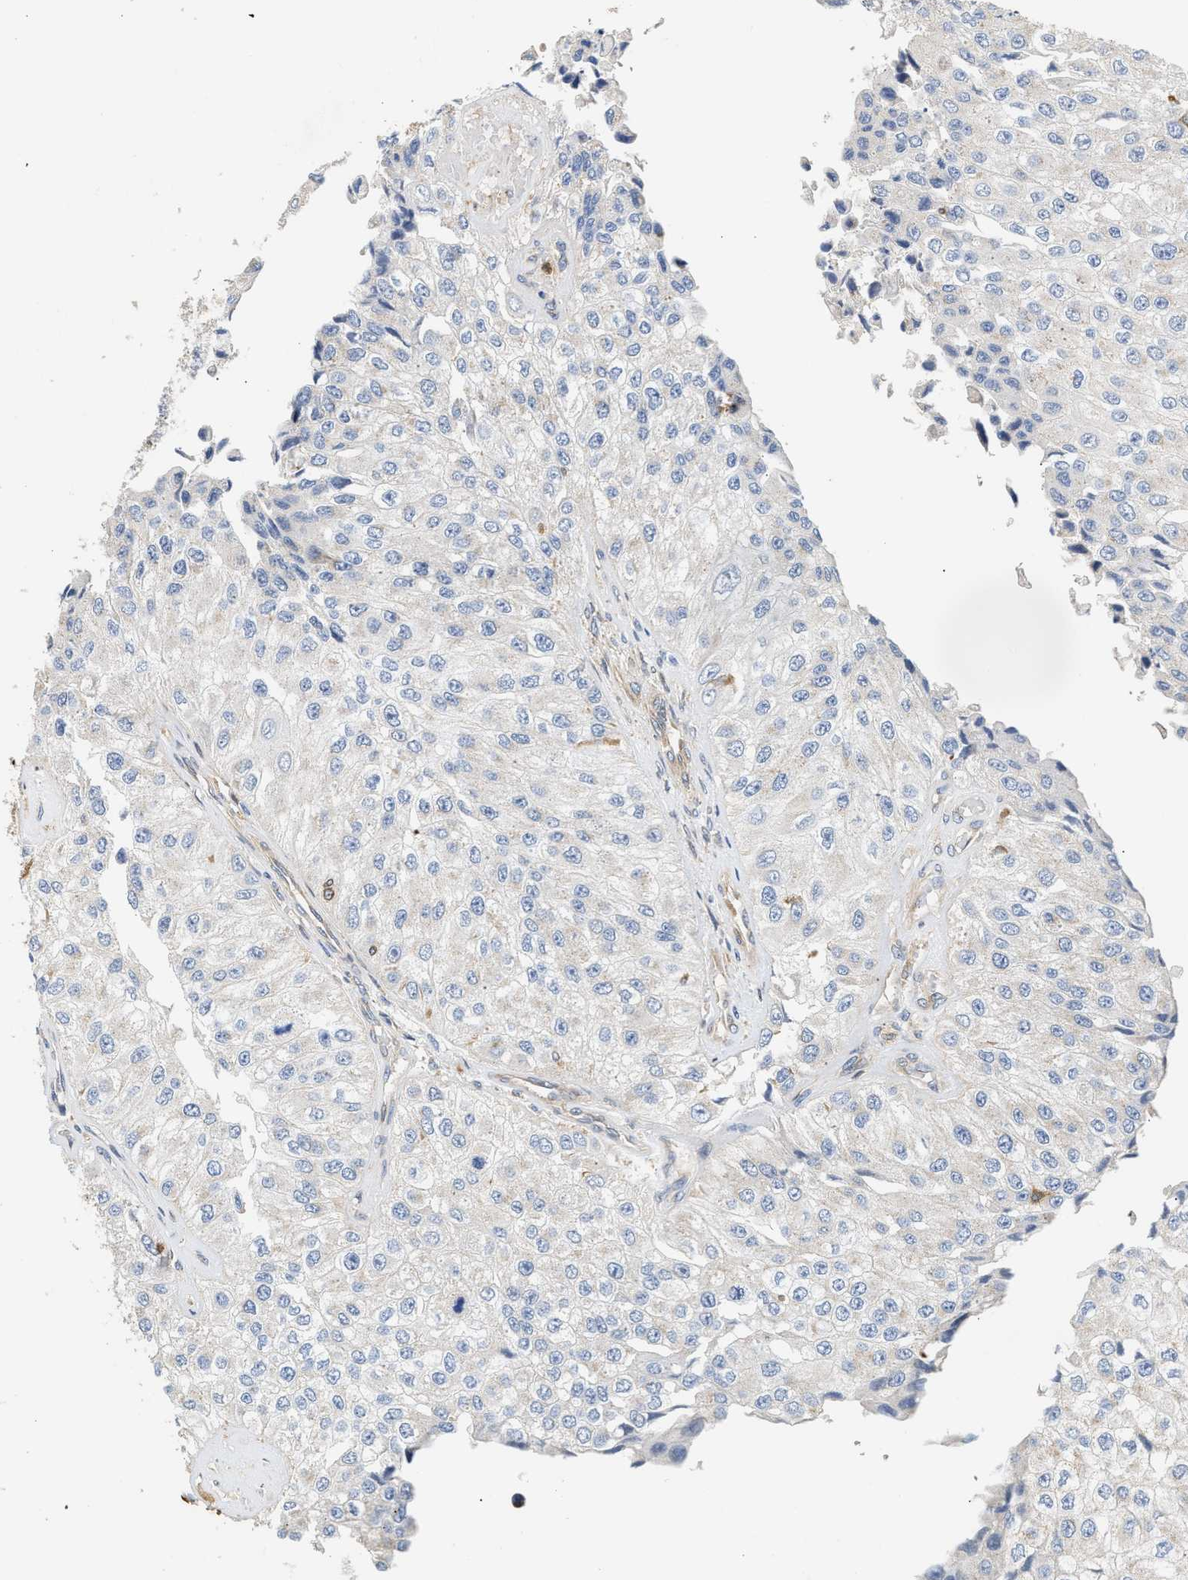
{"staining": {"intensity": "negative", "quantity": "none", "location": "none"}, "tissue": "urothelial cancer", "cell_type": "Tumor cells", "image_type": "cancer", "snomed": [{"axis": "morphology", "description": "Urothelial carcinoma, High grade"}, {"axis": "topography", "description": "Kidney"}, {"axis": "topography", "description": "Urinary bladder"}], "caption": "IHC of urothelial carcinoma (high-grade) exhibits no expression in tumor cells.", "gene": "RAB31", "patient": {"sex": "male", "age": 77}}